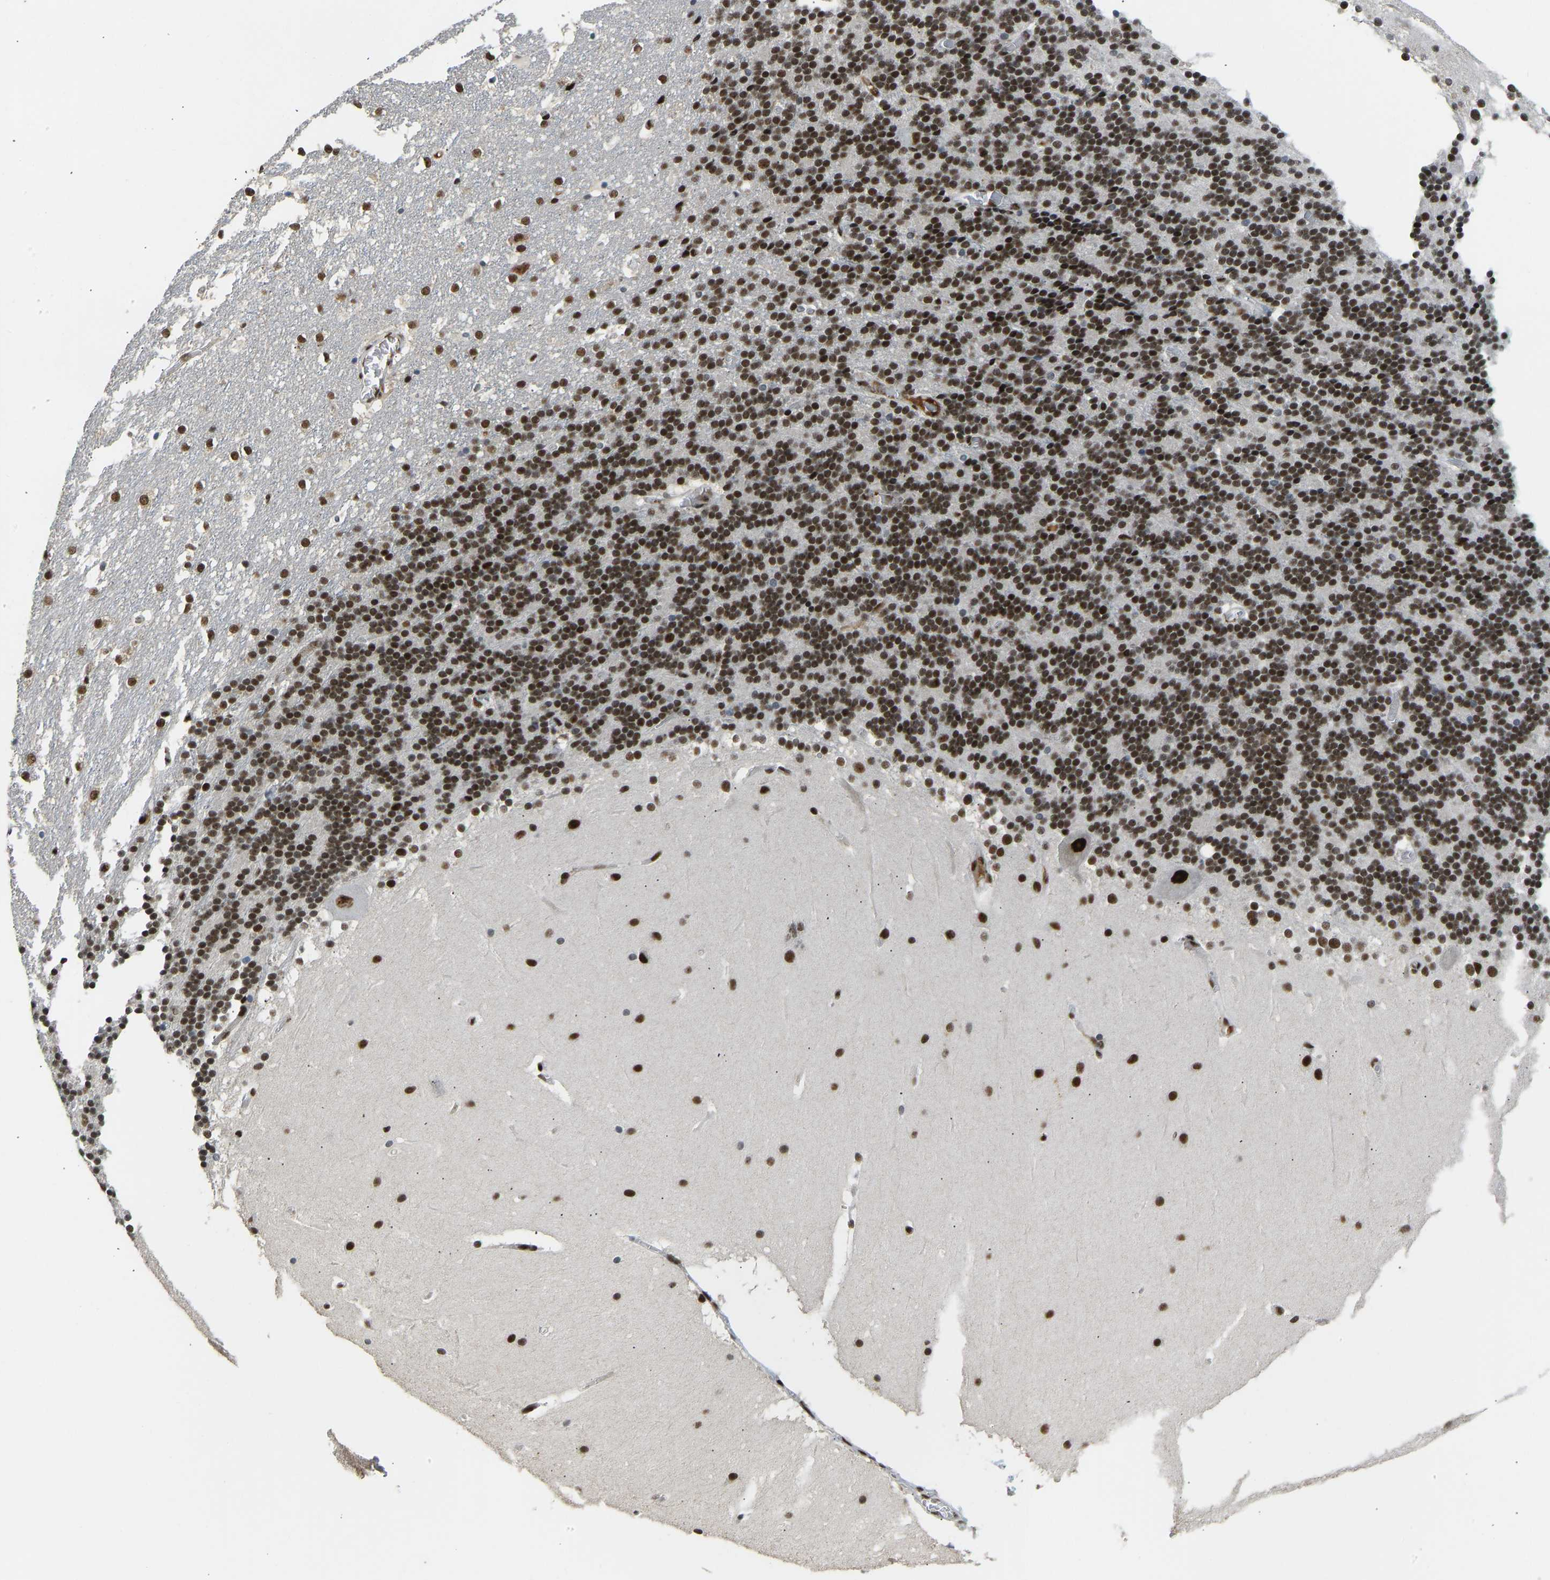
{"staining": {"intensity": "strong", "quantity": "25%-75%", "location": "nuclear"}, "tissue": "cerebellum", "cell_type": "Cells in granular layer", "image_type": "normal", "snomed": [{"axis": "morphology", "description": "Normal tissue, NOS"}, {"axis": "topography", "description": "Cerebellum"}], "caption": "Immunohistochemical staining of normal cerebellum shows high levels of strong nuclear expression in about 25%-75% of cells in granular layer.", "gene": "FOXK1", "patient": {"sex": "female", "age": 19}}